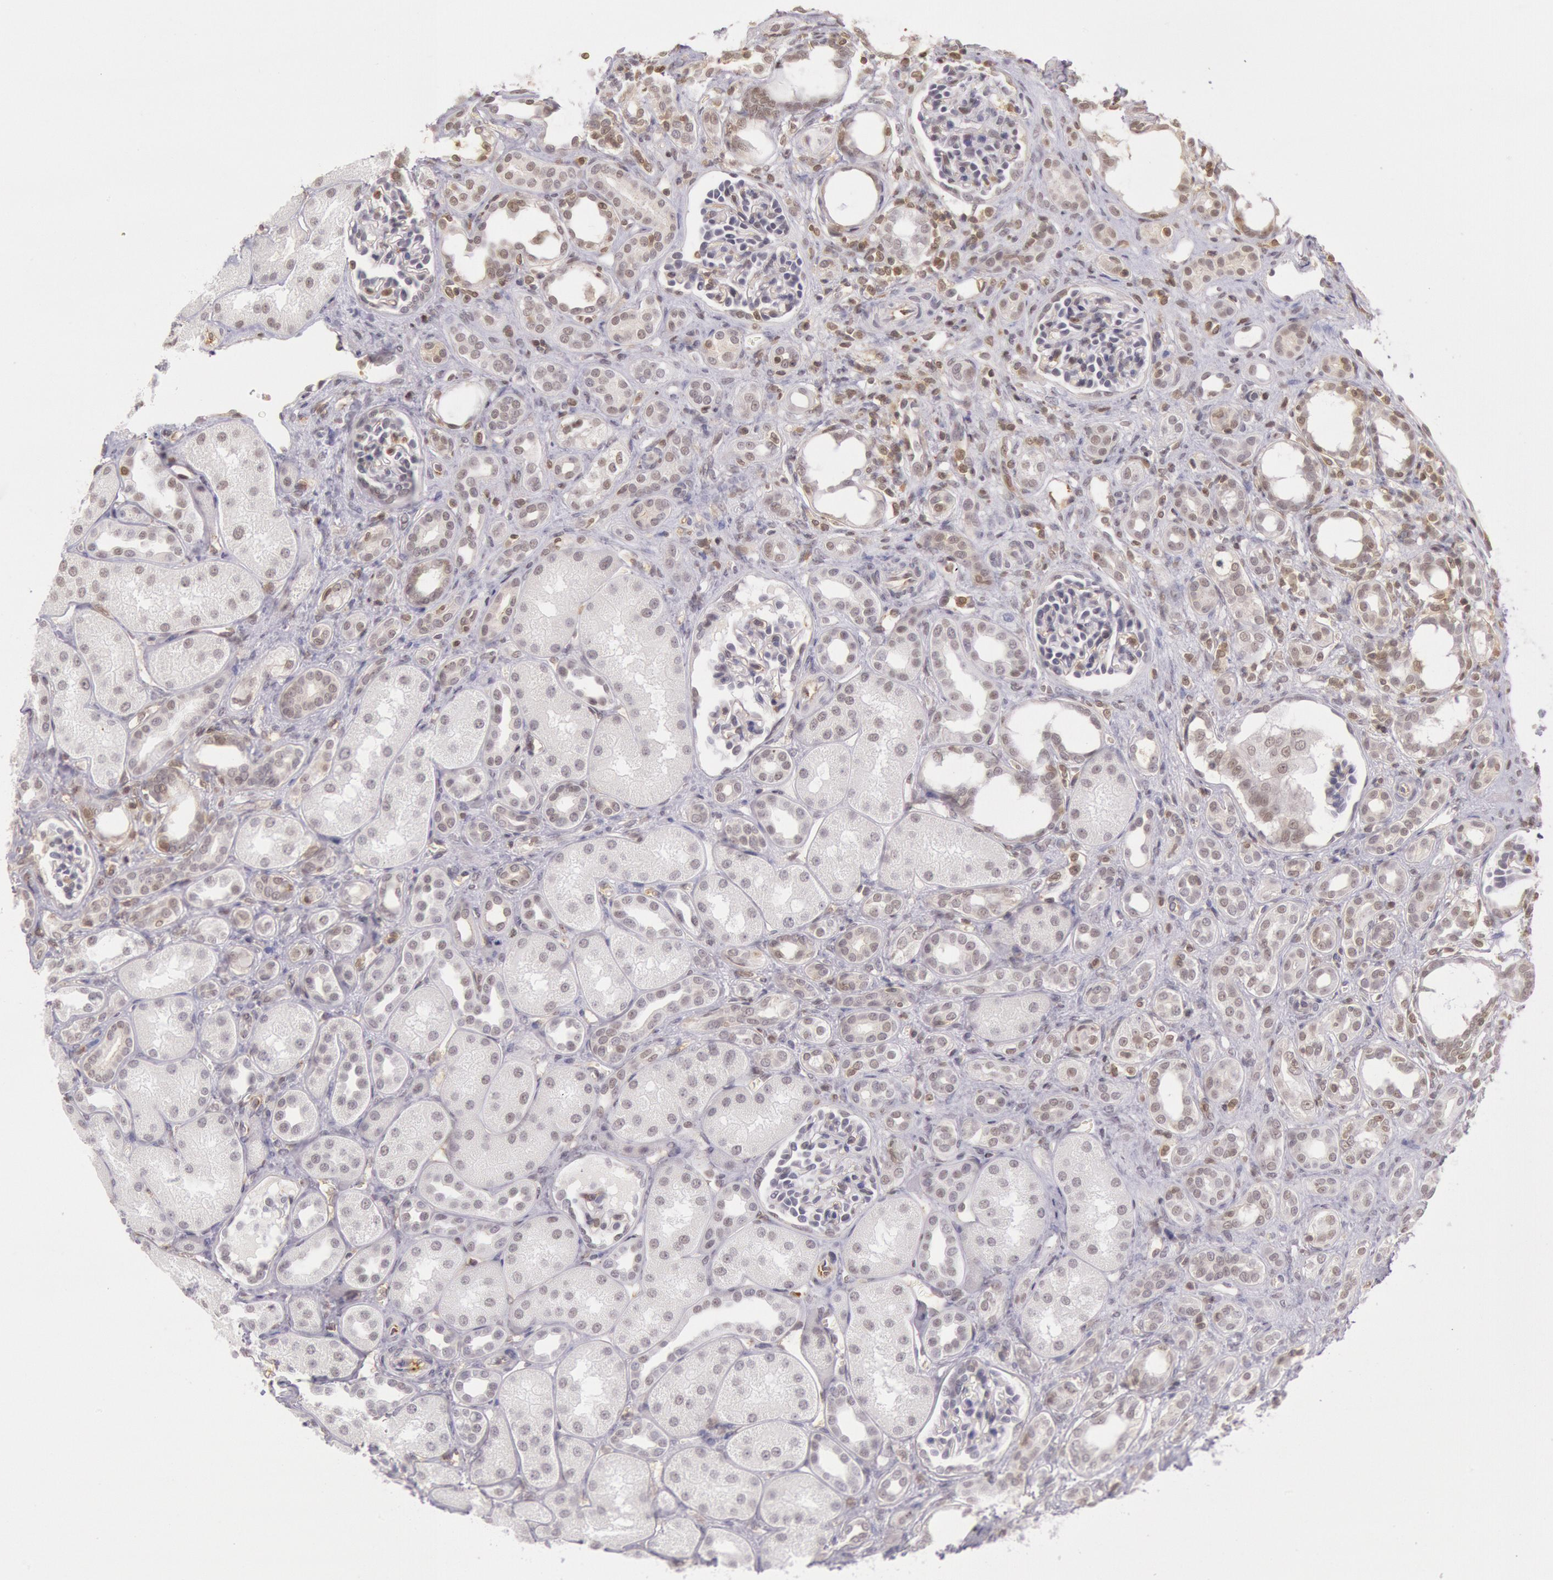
{"staining": {"intensity": "weak", "quantity": "25%-75%", "location": "nuclear"}, "tissue": "kidney", "cell_type": "Cells in glomeruli", "image_type": "normal", "snomed": [{"axis": "morphology", "description": "Normal tissue, NOS"}, {"axis": "topography", "description": "Kidney"}], "caption": "Cells in glomeruli exhibit low levels of weak nuclear positivity in about 25%-75% of cells in benign kidney.", "gene": "HIF1A", "patient": {"sex": "male", "age": 7}}